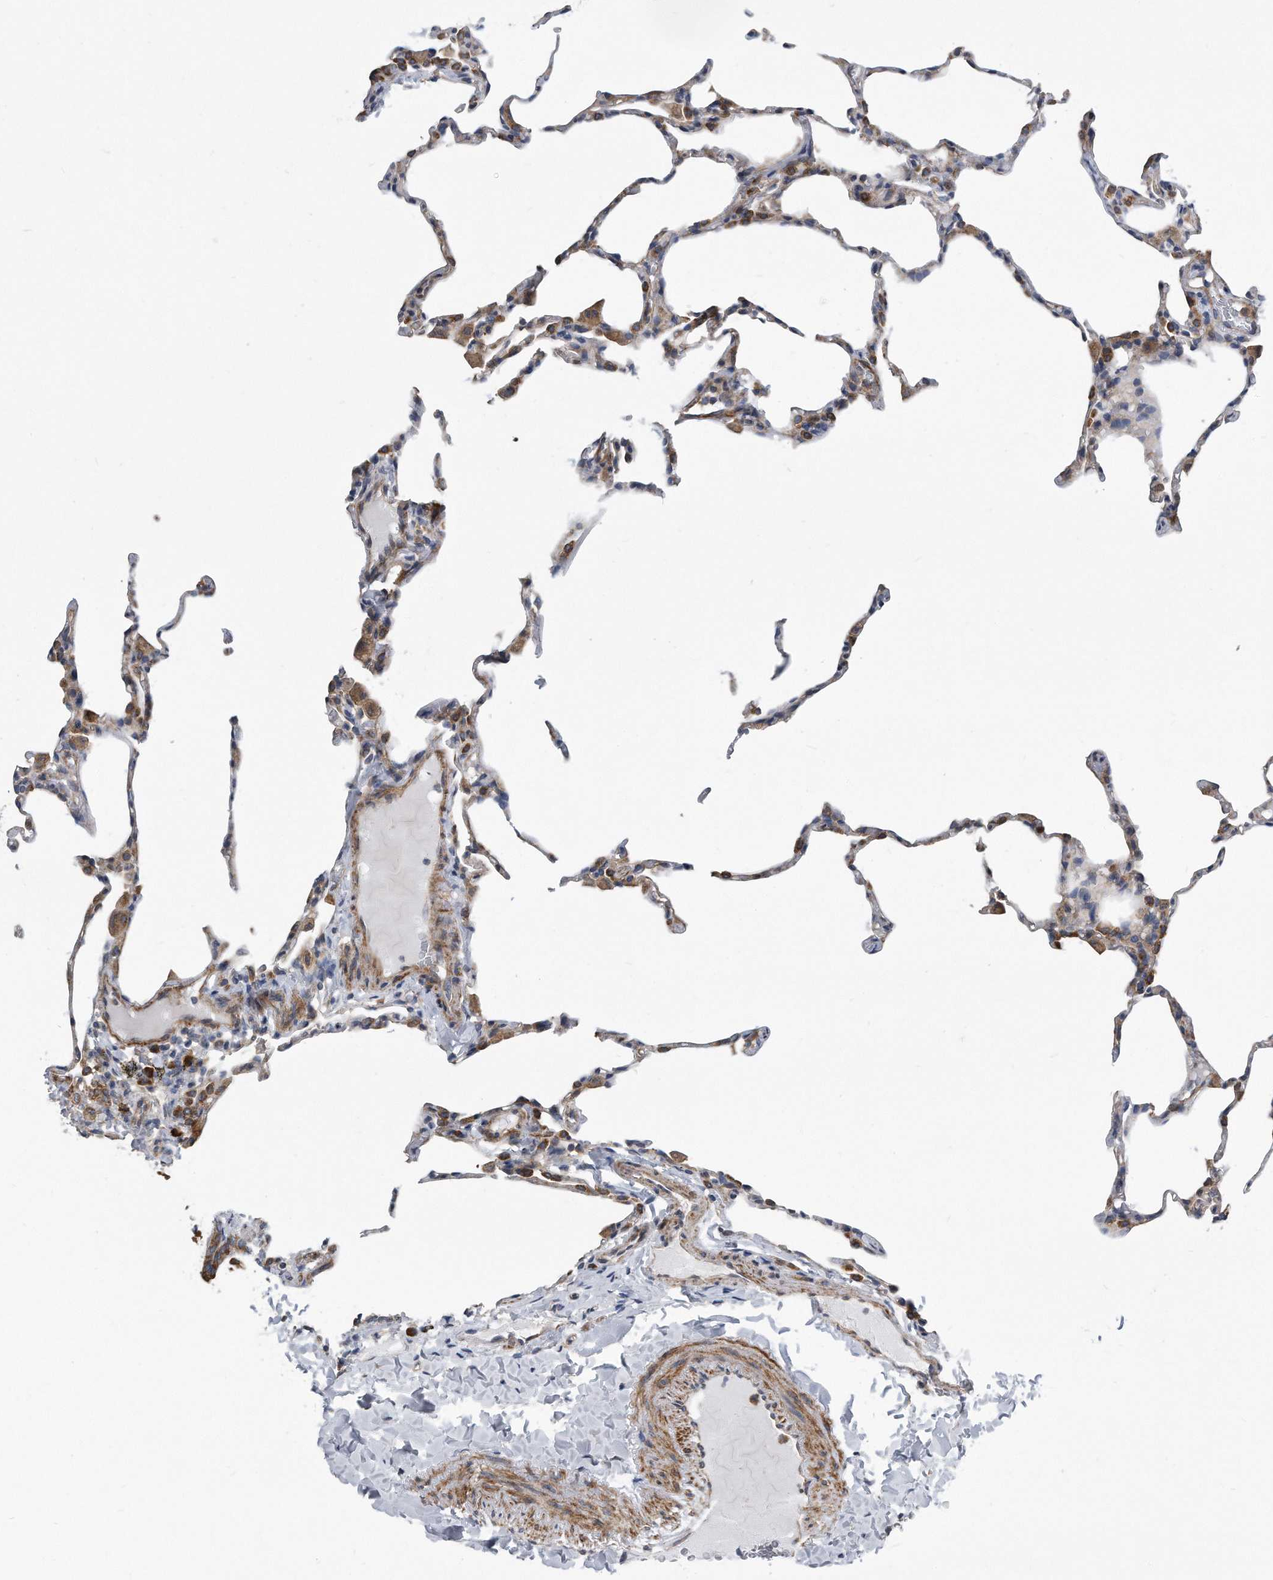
{"staining": {"intensity": "moderate", "quantity": "<25%", "location": "cytoplasmic/membranous"}, "tissue": "lung", "cell_type": "Alveolar cells", "image_type": "normal", "snomed": [{"axis": "morphology", "description": "Normal tissue, NOS"}, {"axis": "topography", "description": "Lung"}], "caption": "The histopathology image reveals immunohistochemical staining of benign lung. There is moderate cytoplasmic/membranous positivity is identified in about <25% of alveolar cells.", "gene": "EIF2B4", "patient": {"sex": "male", "age": 20}}